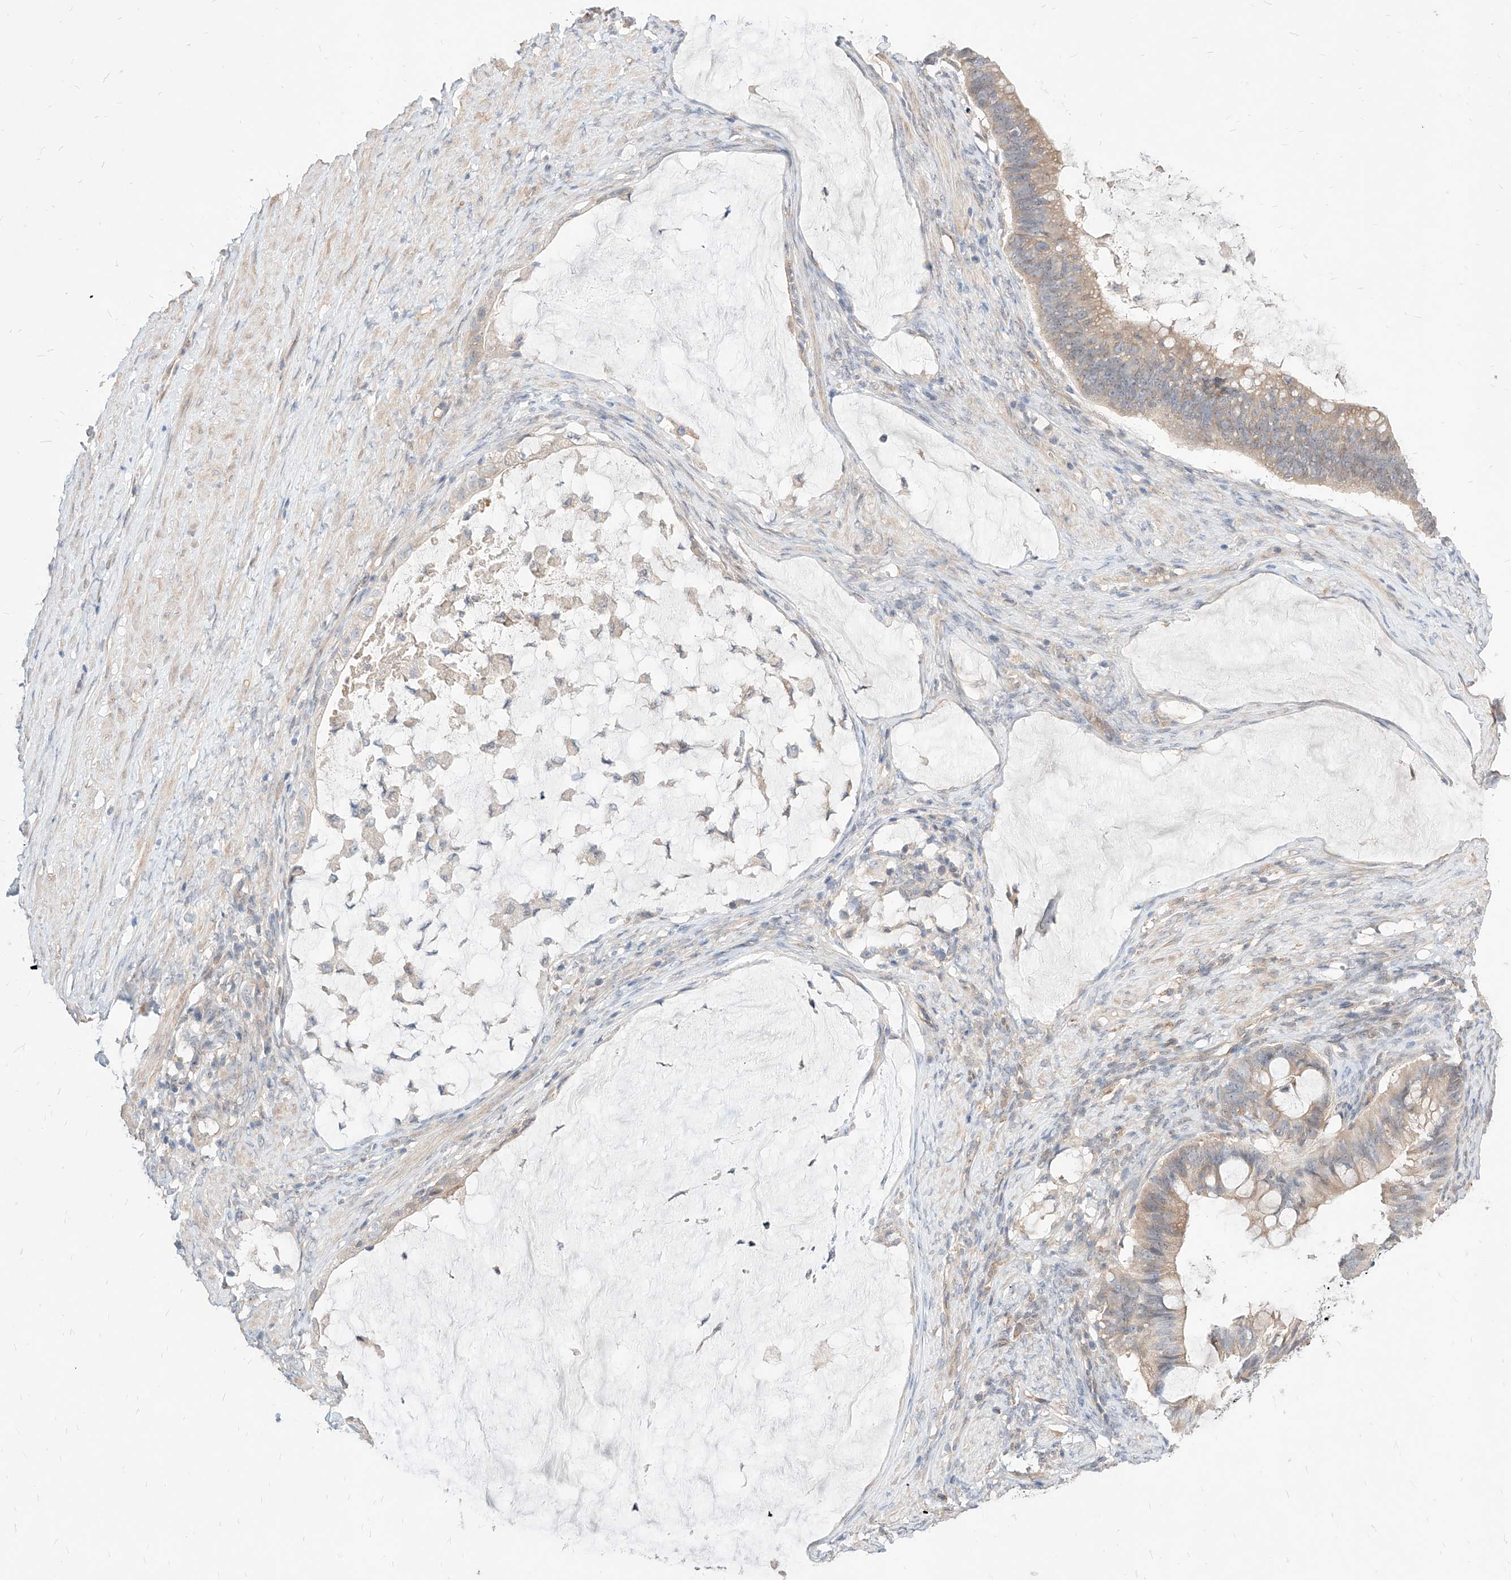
{"staining": {"intensity": "weak", "quantity": ">75%", "location": "cytoplasmic/membranous"}, "tissue": "ovarian cancer", "cell_type": "Tumor cells", "image_type": "cancer", "snomed": [{"axis": "morphology", "description": "Cystadenocarcinoma, mucinous, NOS"}, {"axis": "topography", "description": "Ovary"}], "caption": "An image showing weak cytoplasmic/membranous positivity in approximately >75% of tumor cells in ovarian cancer (mucinous cystadenocarcinoma), as visualized by brown immunohistochemical staining.", "gene": "TSNAX", "patient": {"sex": "female", "age": 61}}